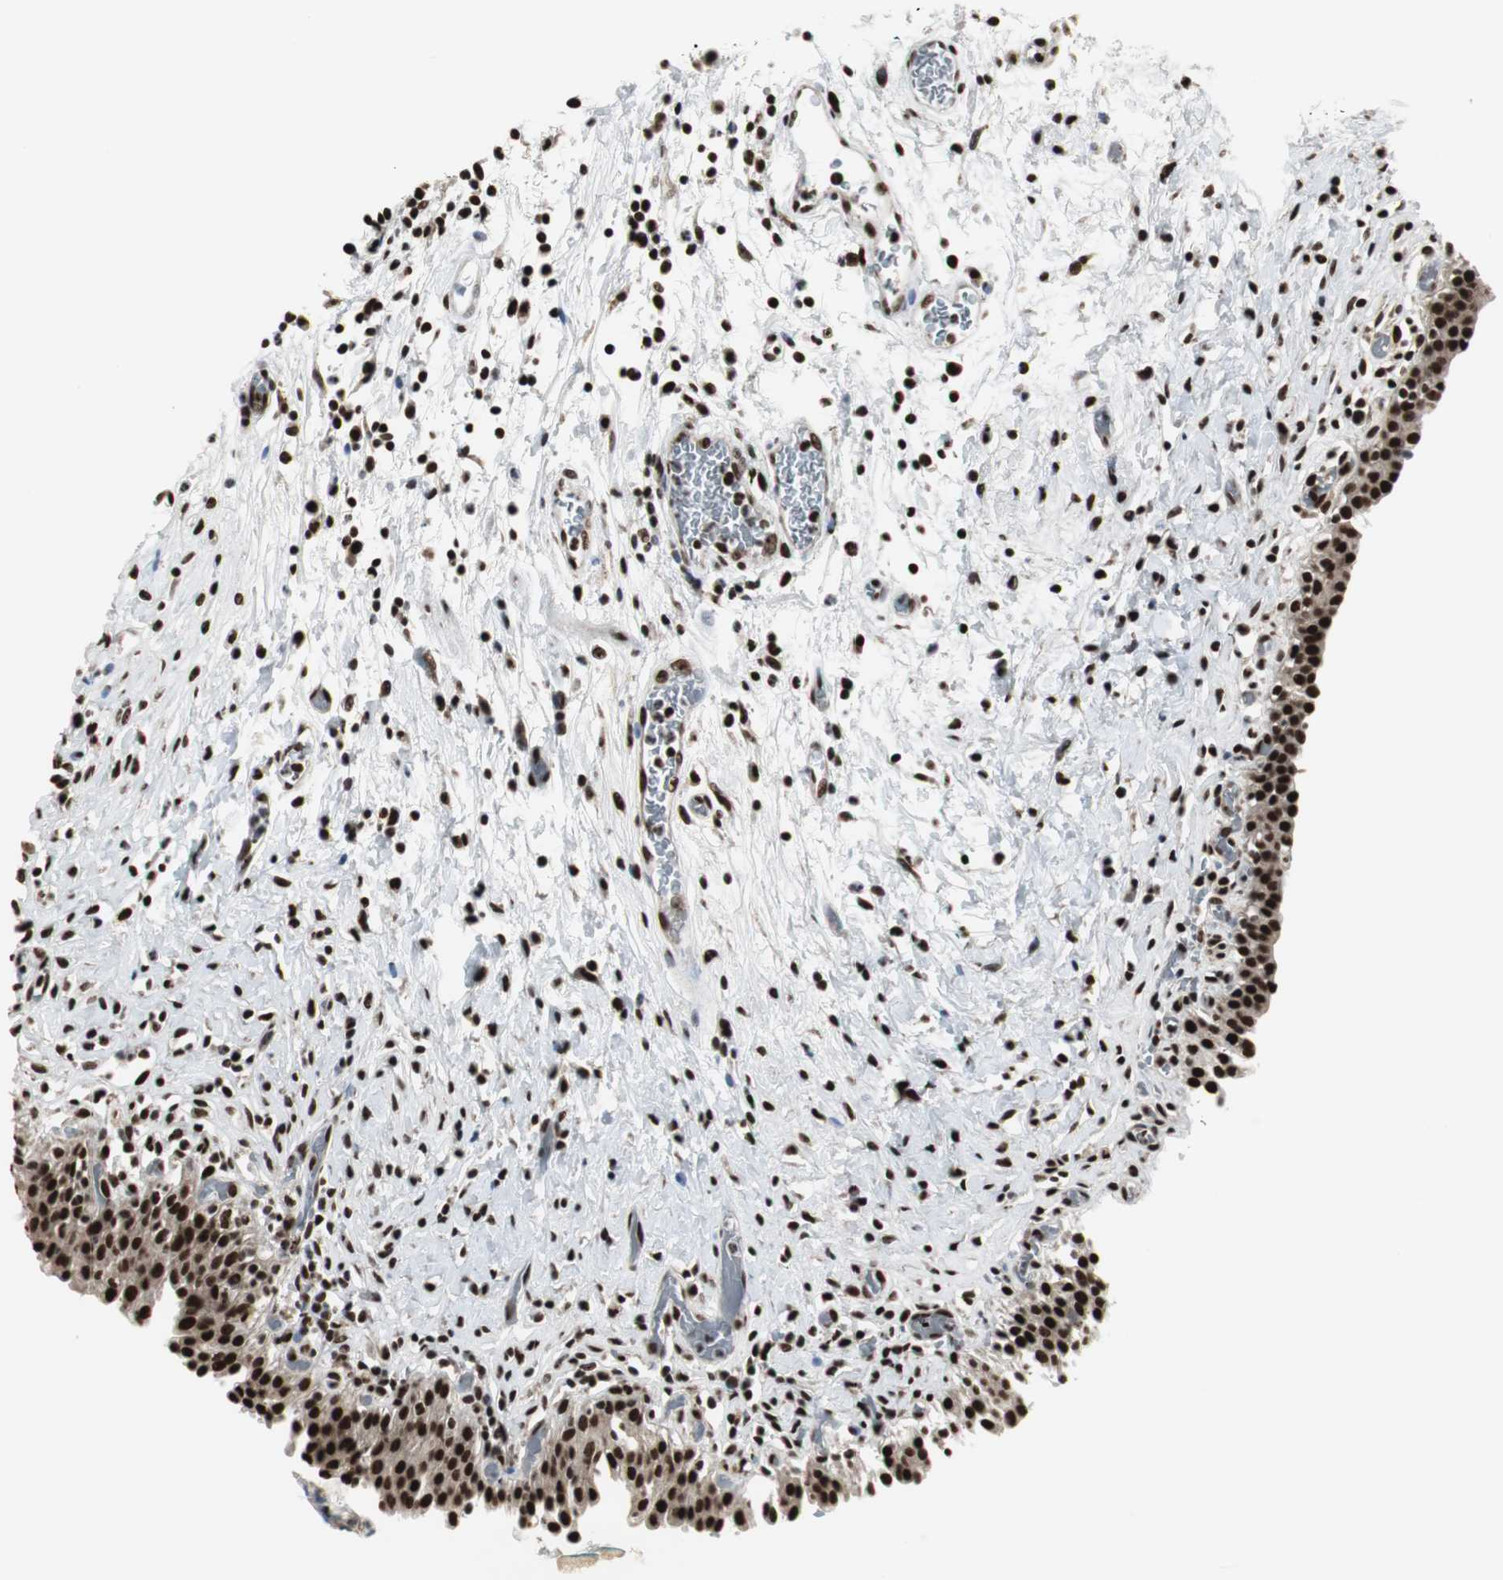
{"staining": {"intensity": "strong", "quantity": ">75%", "location": "cytoplasmic/membranous,nuclear"}, "tissue": "urinary bladder", "cell_type": "Urothelial cells", "image_type": "normal", "snomed": [{"axis": "morphology", "description": "Normal tissue, NOS"}, {"axis": "topography", "description": "Urinary bladder"}], "caption": "Normal urinary bladder was stained to show a protein in brown. There is high levels of strong cytoplasmic/membranous,nuclear staining in approximately >75% of urothelial cells. Immunohistochemistry (ihc) stains the protein in brown and the nuclei are stained blue.", "gene": "PARN", "patient": {"sex": "male", "age": 51}}